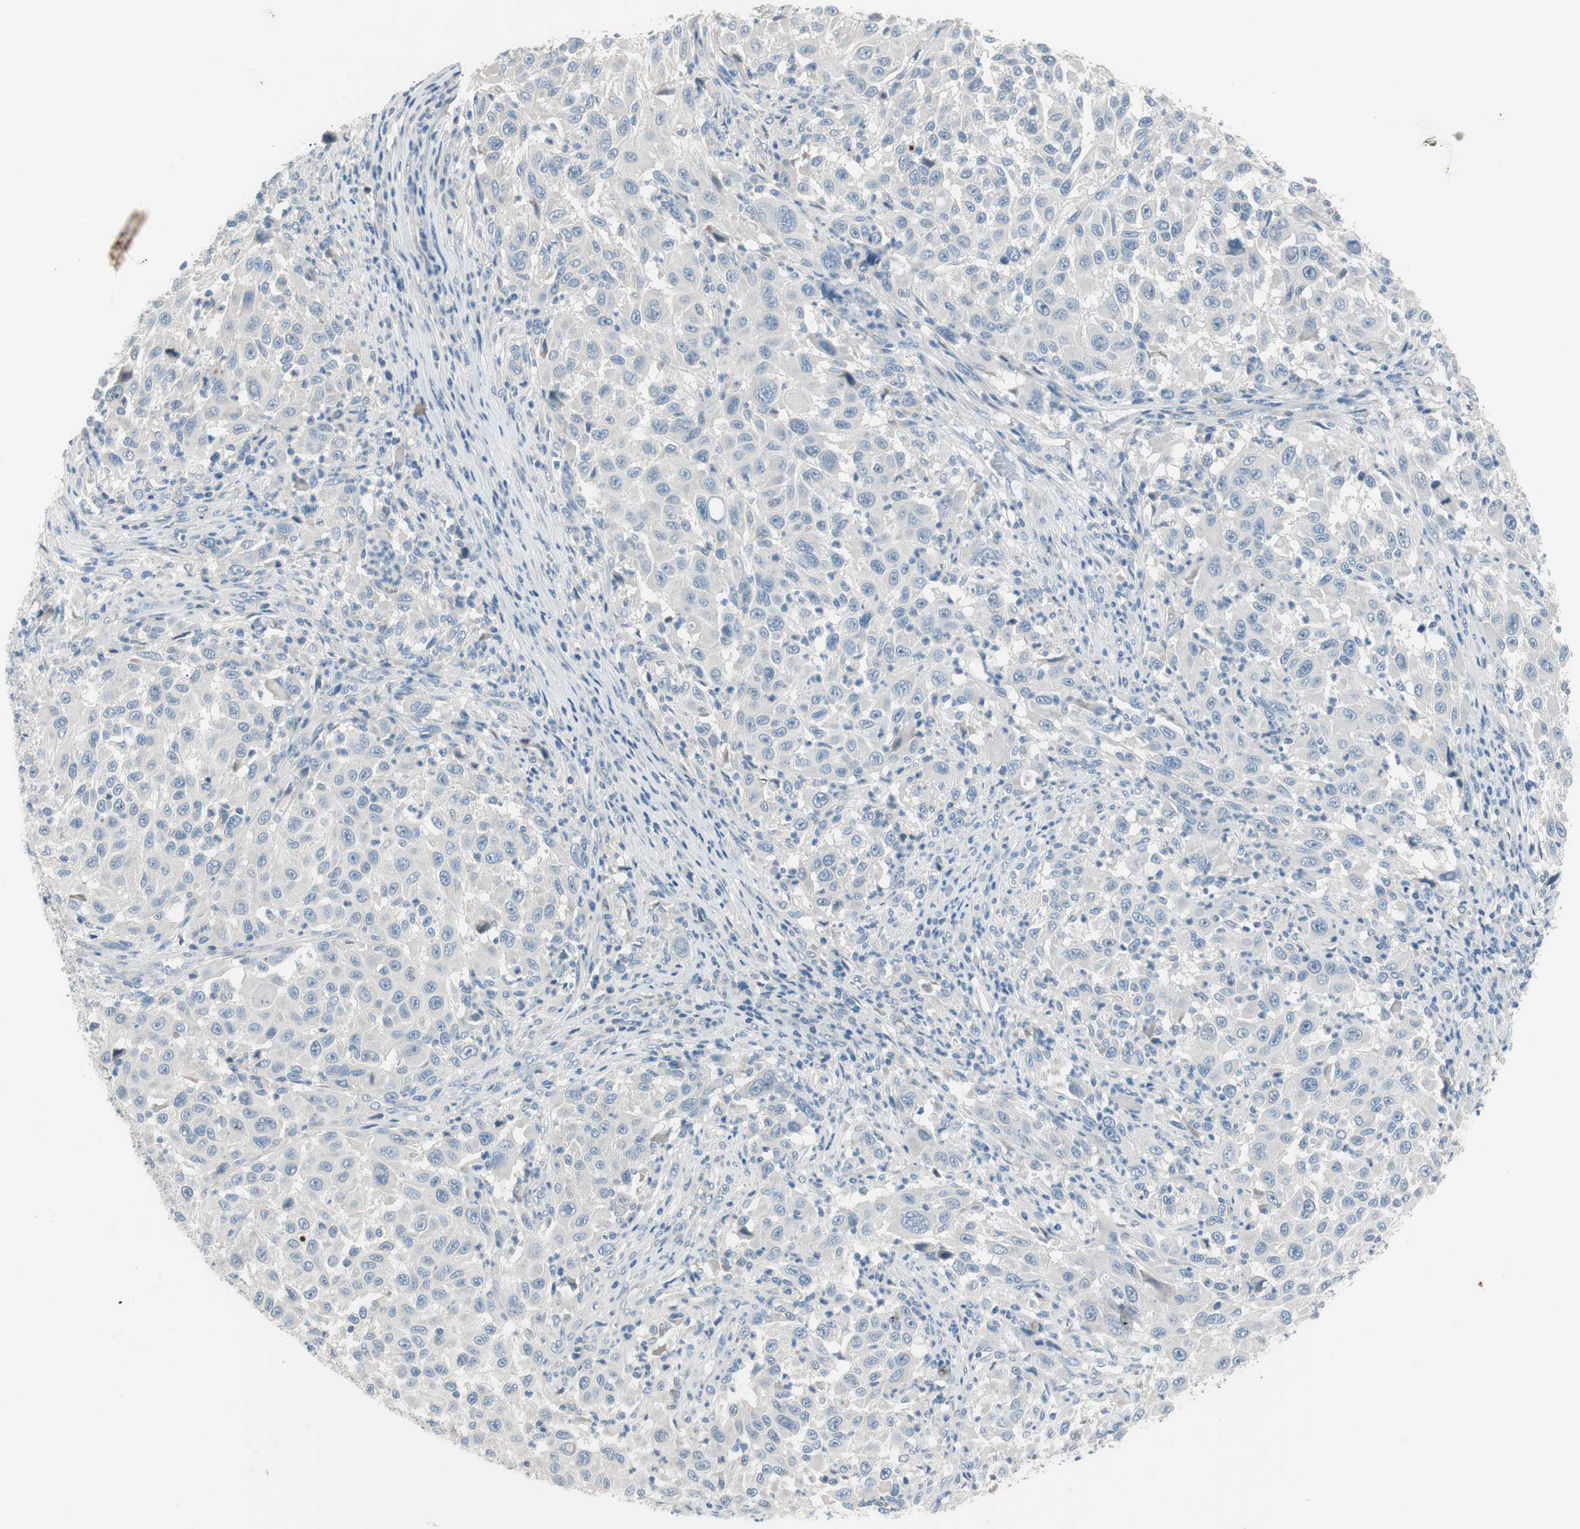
{"staining": {"intensity": "negative", "quantity": "none", "location": "none"}, "tissue": "melanoma", "cell_type": "Tumor cells", "image_type": "cancer", "snomed": [{"axis": "morphology", "description": "Malignant melanoma, Metastatic site"}, {"axis": "topography", "description": "Lymph node"}], "caption": "This is an immunohistochemistry (IHC) micrograph of melanoma. There is no expression in tumor cells.", "gene": "PRRG4", "patient": {"sex": "male", "age": 61}}